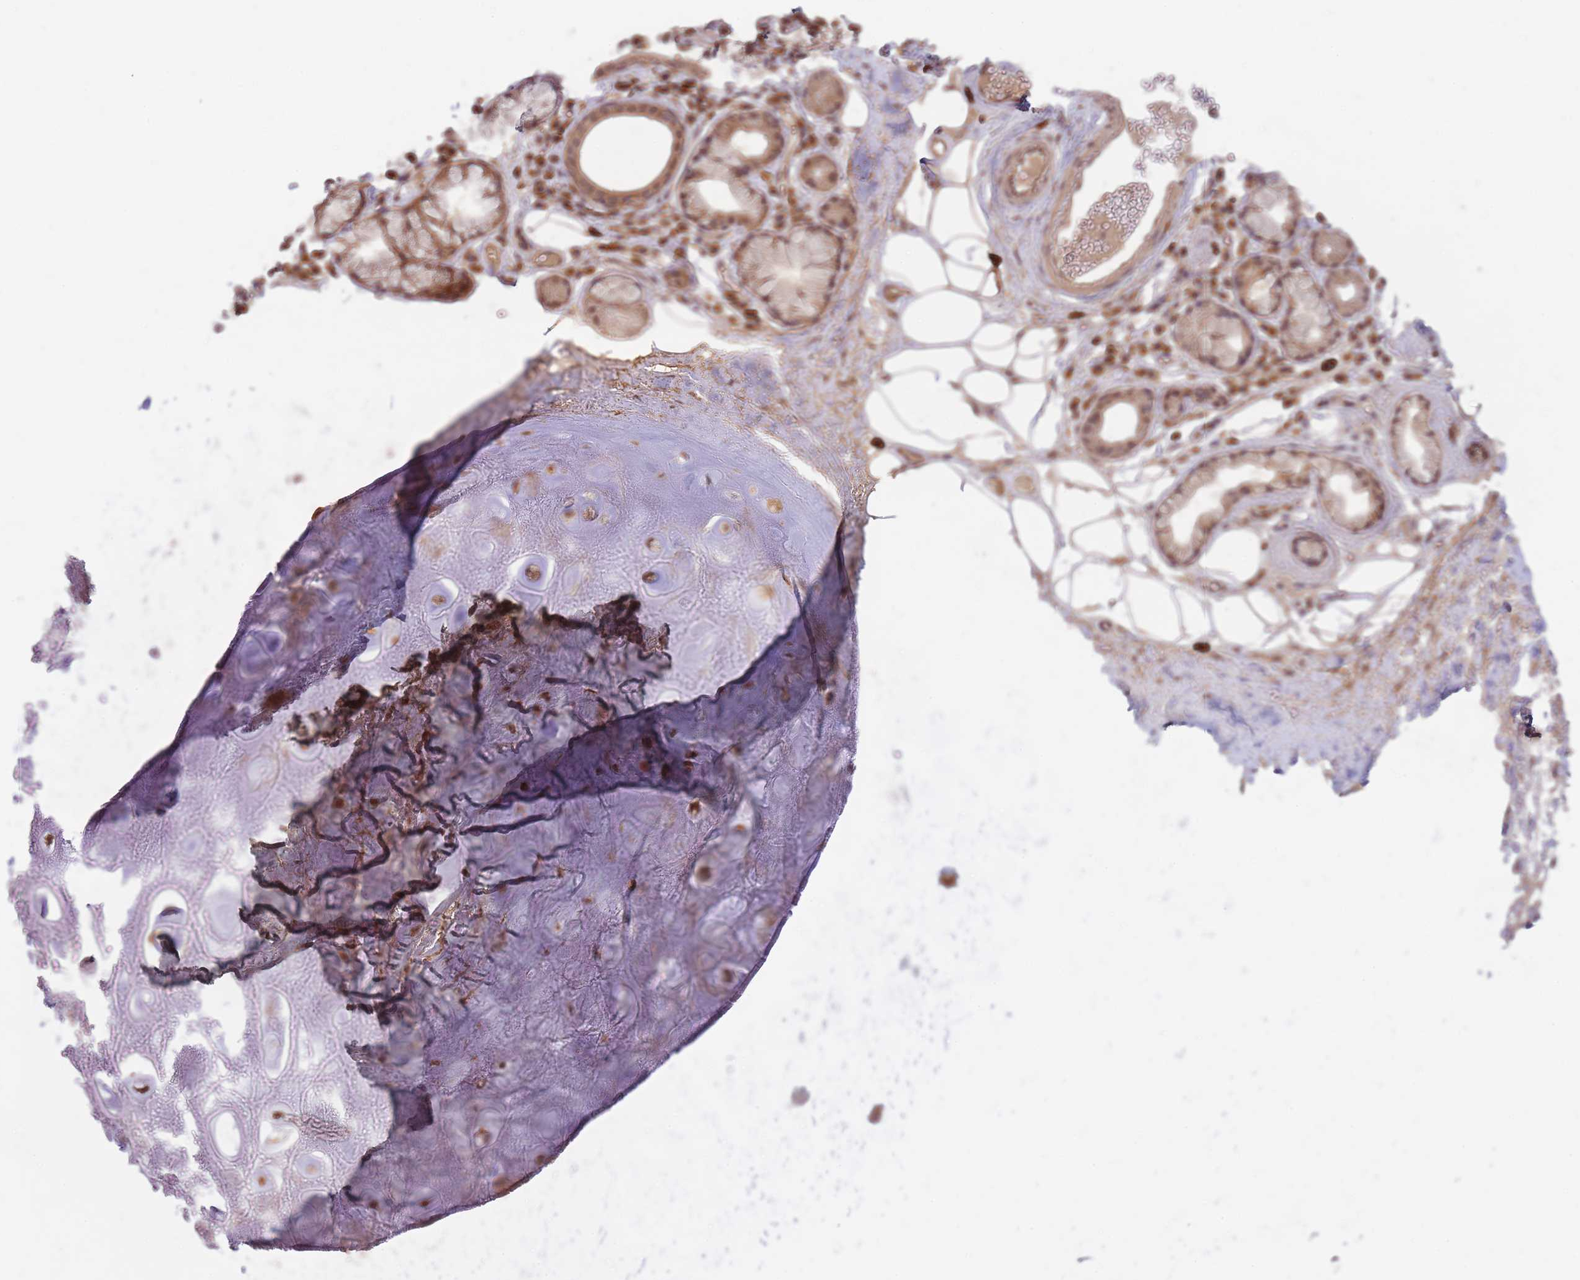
{"staining": {"intensity": "negative", "quantity": "none", "location": "none"}, "tissue": "adipose tissue", "cell_type": "Adipocytes", "image_type": "normal", "snomed": [{"axis": "morphology", "description": "Normal tissue, NOS"}, {"axis": "topography", "description": "Cartilage tissue"}], "caption": "Adipocytes show no significant expression in unremarkable adipose tissue. (IHC, brightfield microscopy, high magnification).", "gene": "SMC6", "patient": {"sex": "male", "age": 81}}